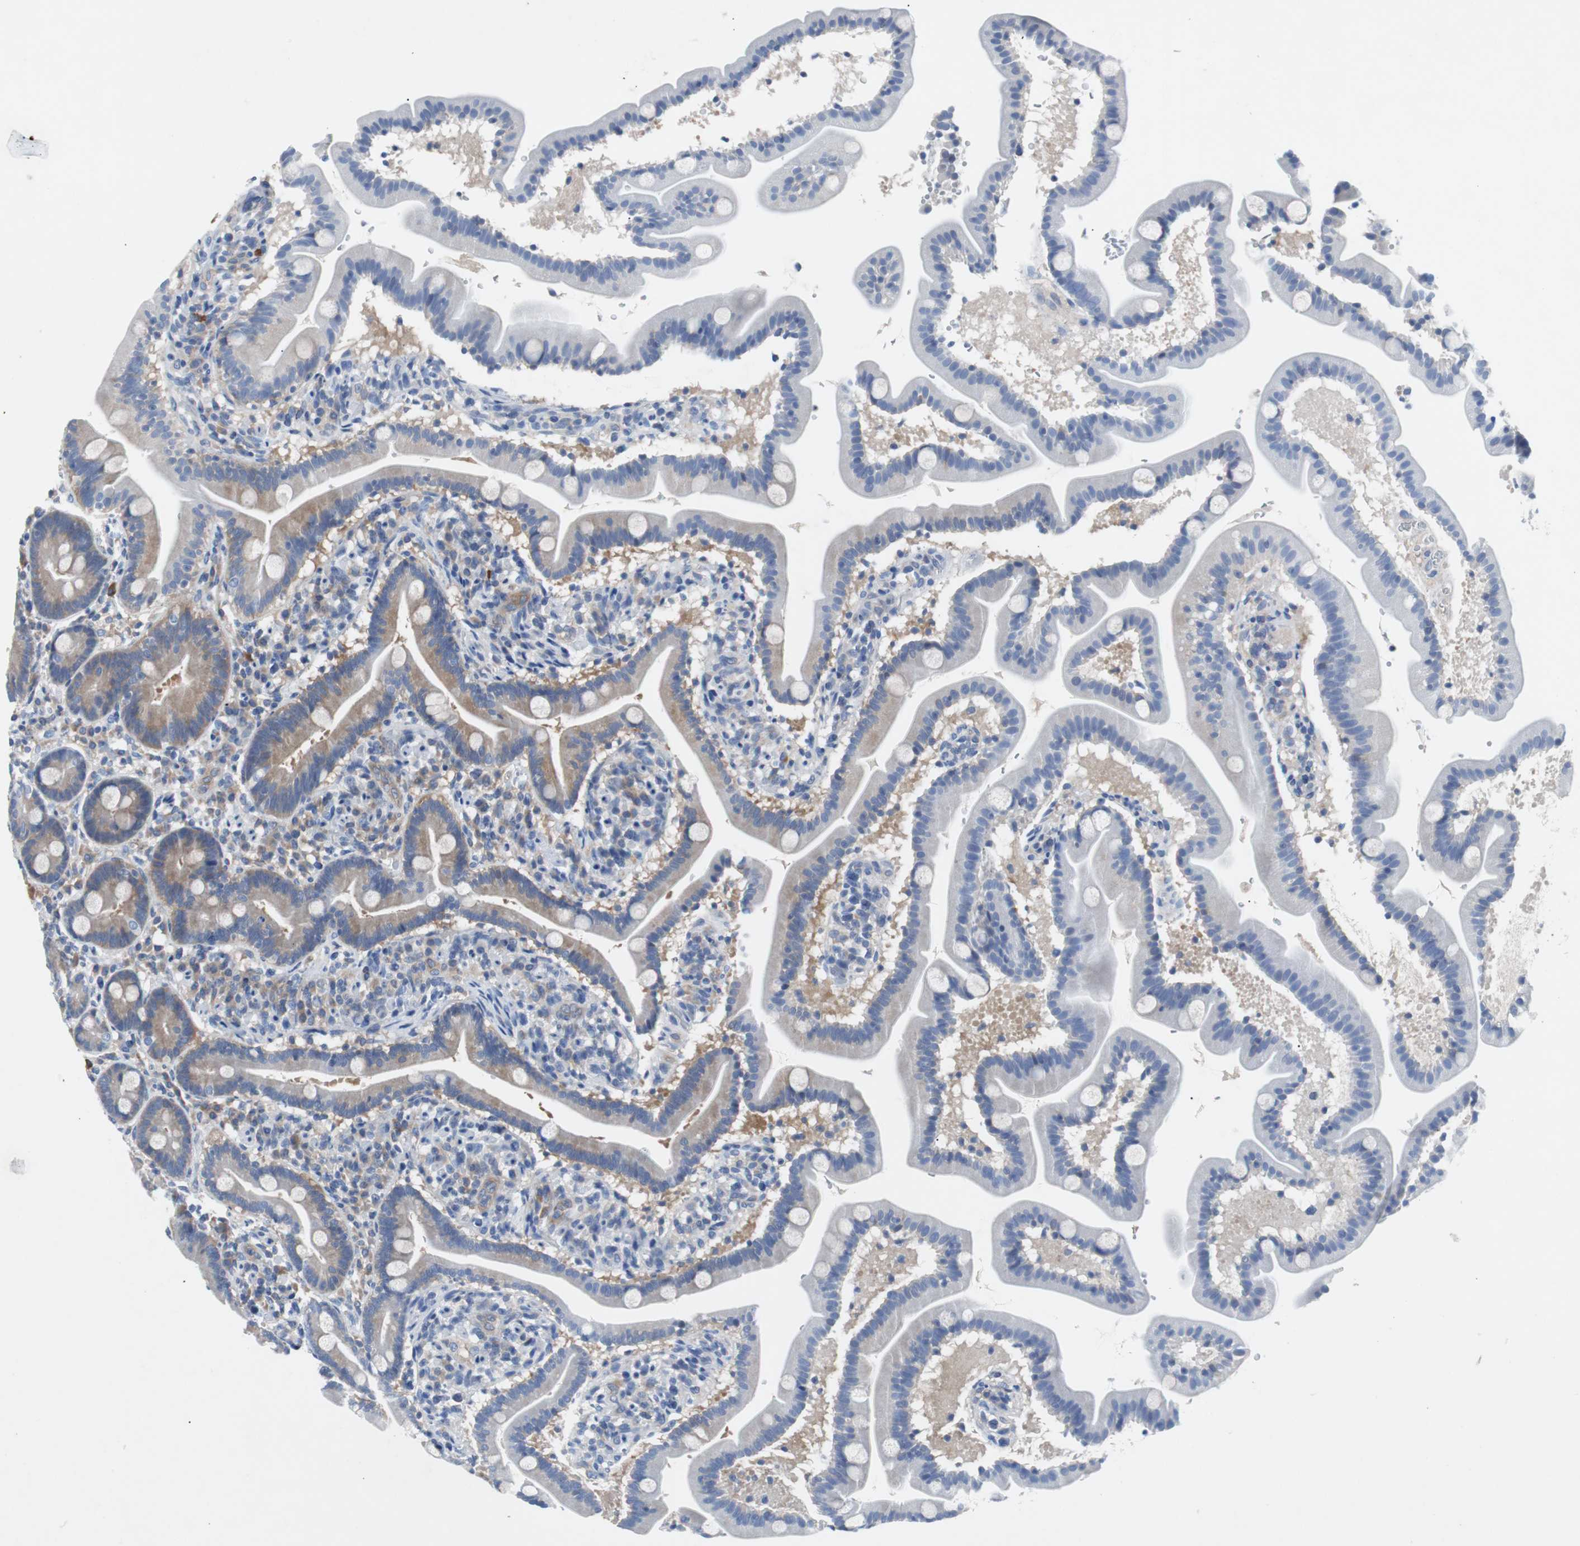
{"staining": {"intensity": "weak", "quantity": "25%-75%", "location": "cytoplasmic/membranous"}, "tissue": "duodenum", "cell_type": "Glandular cells", "image_type": "normal", "snomed": [{"axis": "morphology", "description": "Normal tissue, NOS"}, {"axis": "topography", "description": "Duodenum"}], "caption": "A brown stain labels weak cytoplasmic/membranous staining of a protein in glandular cells of benign human duodenum.", "gene": "EEF2K", "patient": {"sex": "male", "age": 54}}